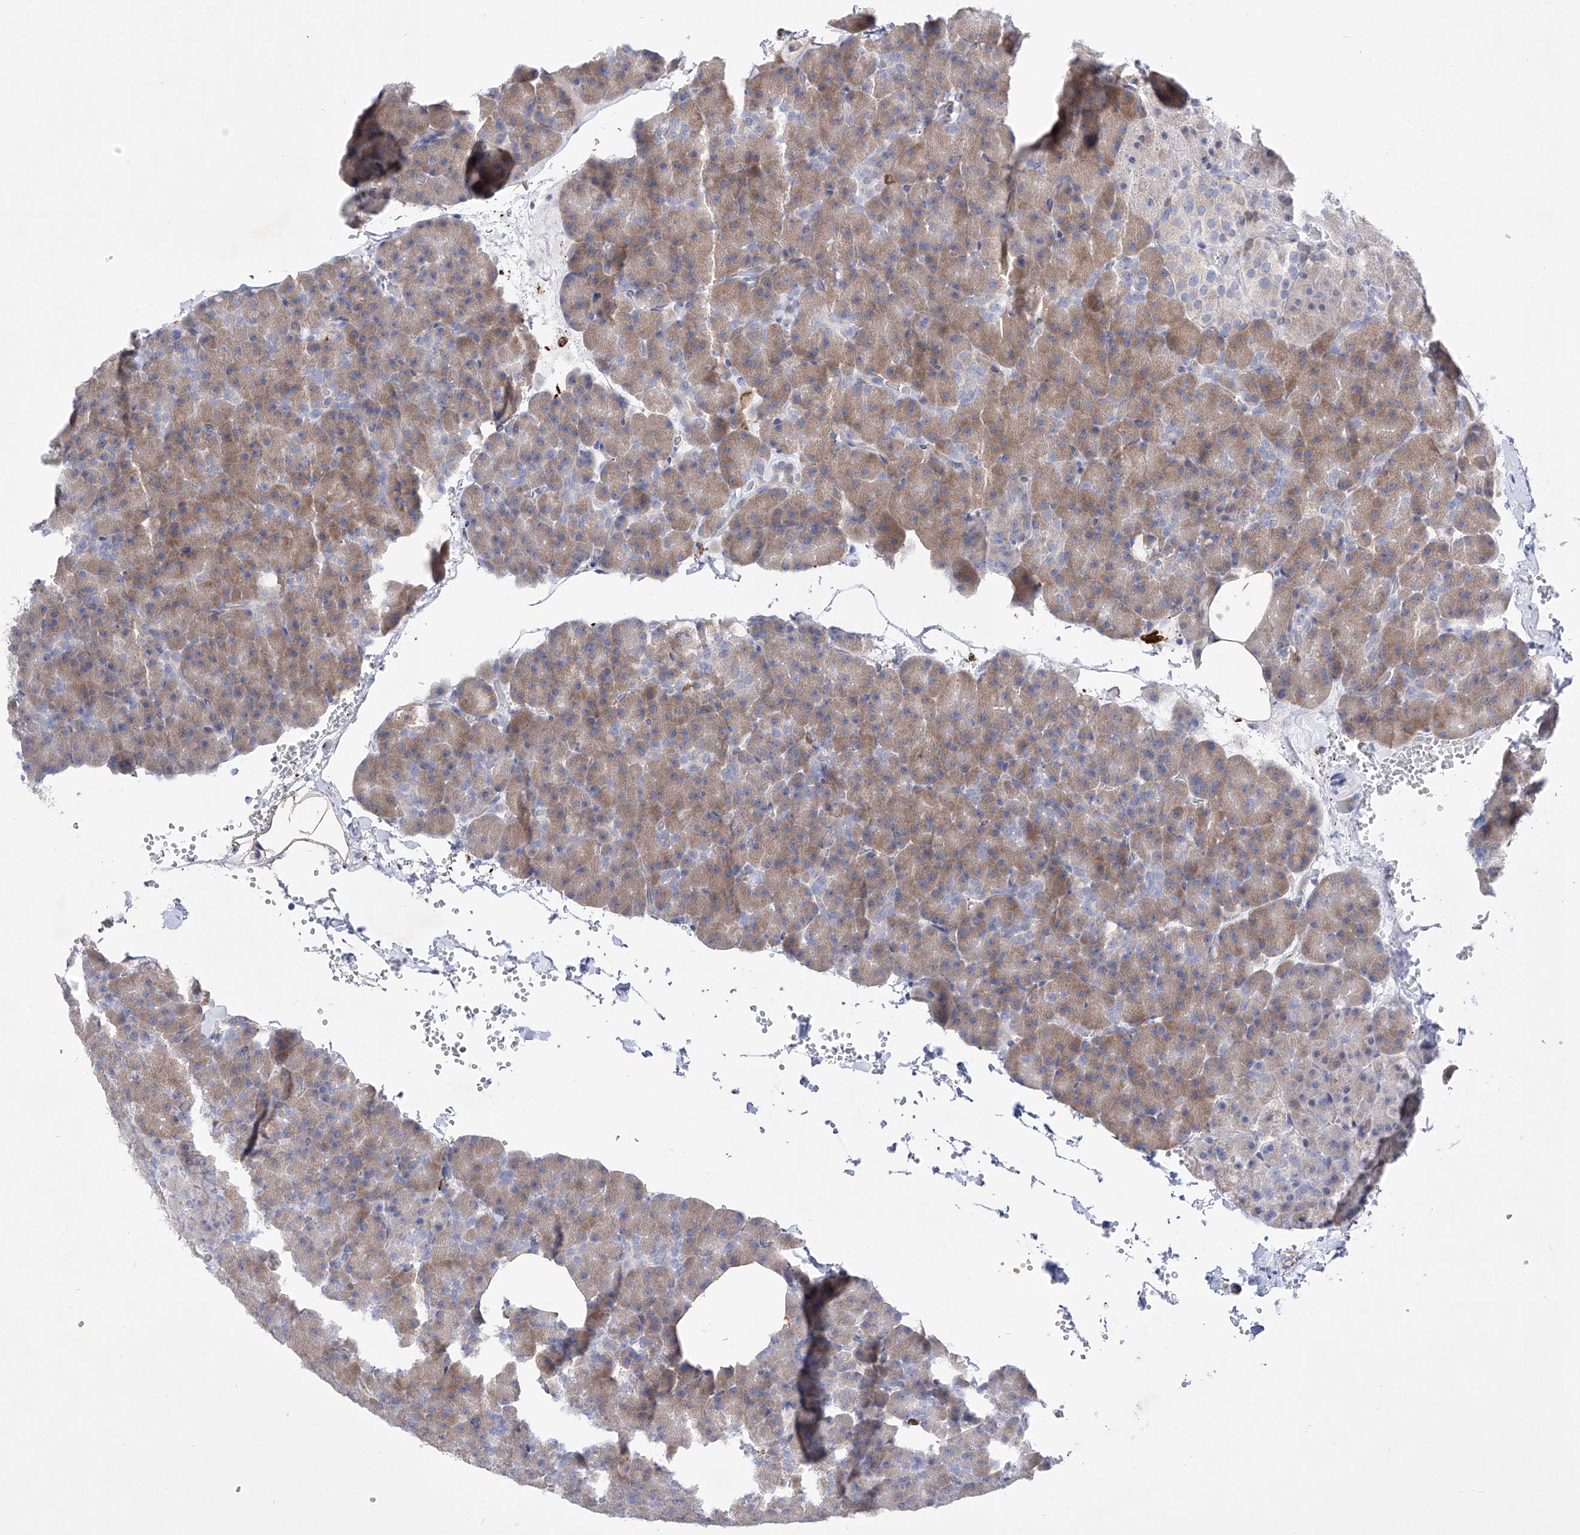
{"staining": {"intensity": "weak", "quantity": ">75%", "location": "cytoplasmic/membranous"}, "tissue": "pancreas", "cell_type": "Exocrine glandular cells", "image_type": "normal", "snomed": [{"axis": "morphology", "description": "Normal tissue, NOS"}, {"axis": "morphology", "description": "Carcinoid, malignant, NOS"}, {"axis": "topography", "description": "Pancreas"}], "caption": "Weak cytoplasmic/membranous positivity for a protein is present in about >75% of exocrine glandular cells of benign pancreas using immunohistochemistry.", "gene": "LCLAT1", "patient": {"sex": "female", "age": 35}}